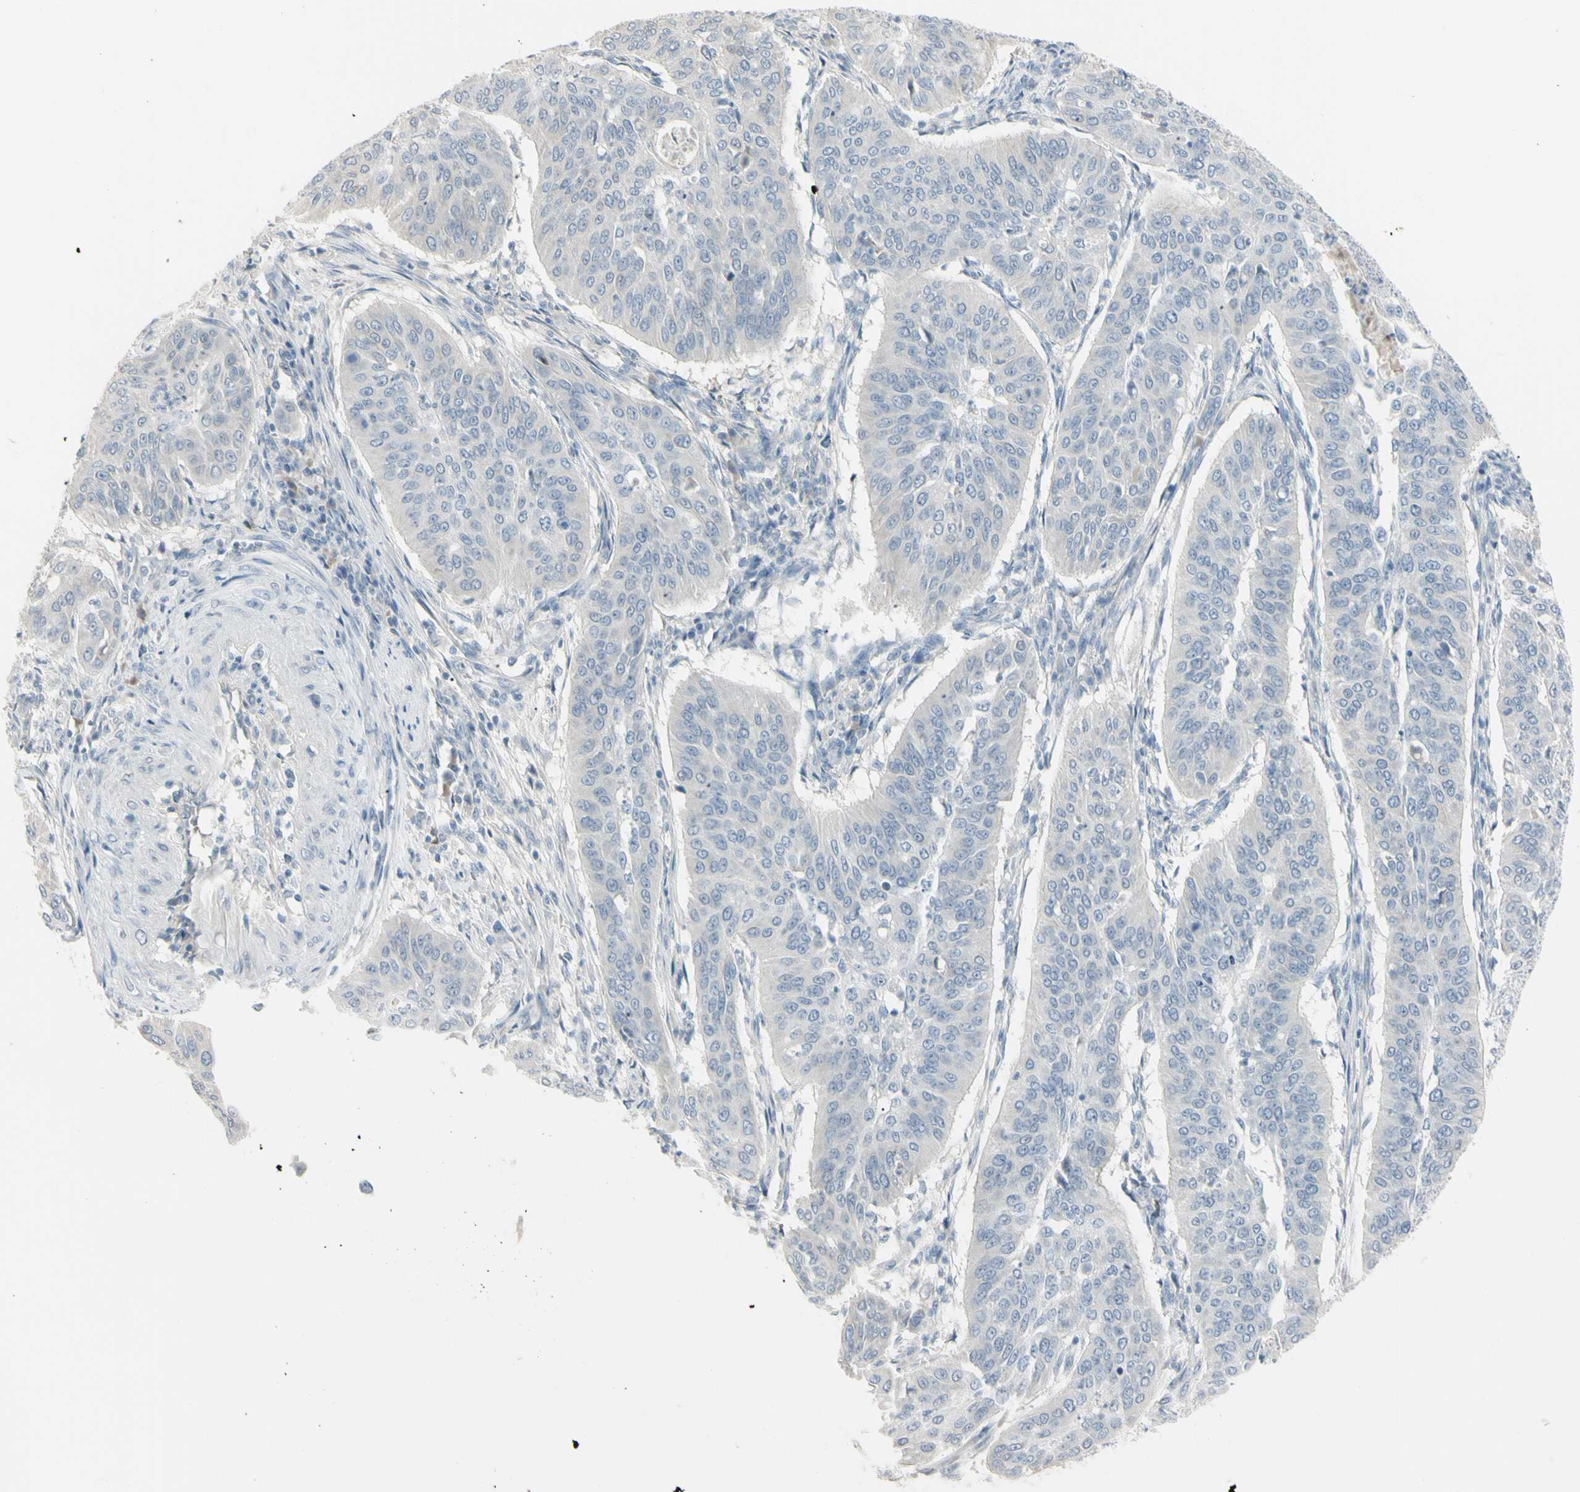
{"staining": {"intensity": "negative", "quantity": "none", "location": "none"}, "tissue": "cervical cancer", "cell_type": "Tumor cells", "image_type": "cancer", "snomed": [{"axis": "morphology", "description": "Normal tissue, NOS"}, {"axis": "morphology", "description": "Squamous cell carcinoma, NOS"}, {"axis": "topography", "description": "Cervix"}], "caption": "Immunohistochemical staining of human cervical cancer shows no significant positivity in tumor cells.", "gene": "PIP", "patient": {"sex": "female", "age": 39}}